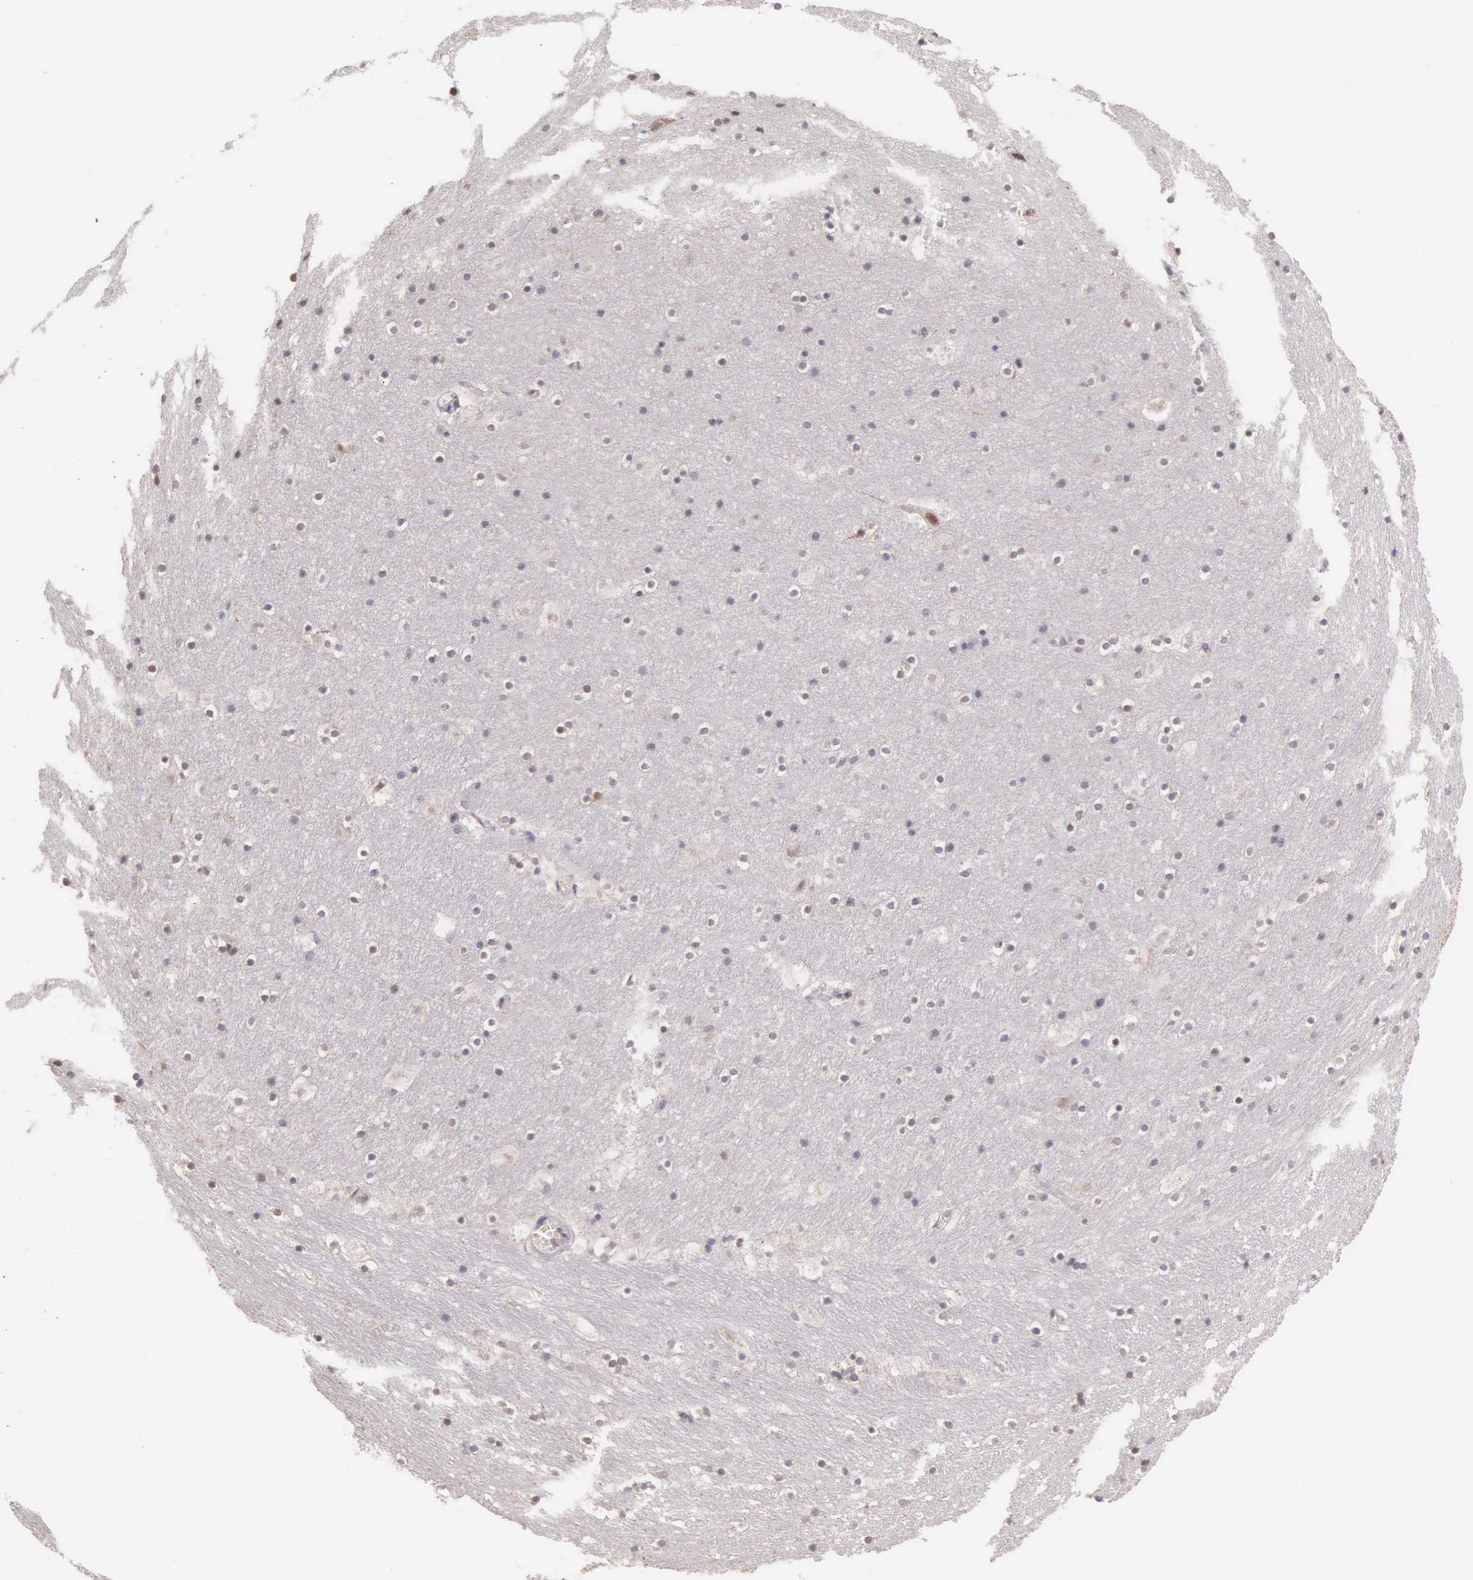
{"staining": {"intensity": "negative", "quantity": "none", "location": "none"}, "tissue": "hippocampus", "cell_type": "Glial cells", "image_type": "normal", "snomed": [{"axis": "morphology", "description": "Normal tissue, NOS"}, {"axis": "topography", "description": "Hippocampus"}], "caption": "A photomicrograph of human hippocampus is negative for staining in glial cells. (Stains: DAB (3,3'-diaminobenzidine) immunohistochemistry (IHC) with hematoxylin counter stain, Microscopy: brightfield microscopy at high magnification).", "gene": "HMGXB4", "patient": {"sex": "male", "age": 45}}